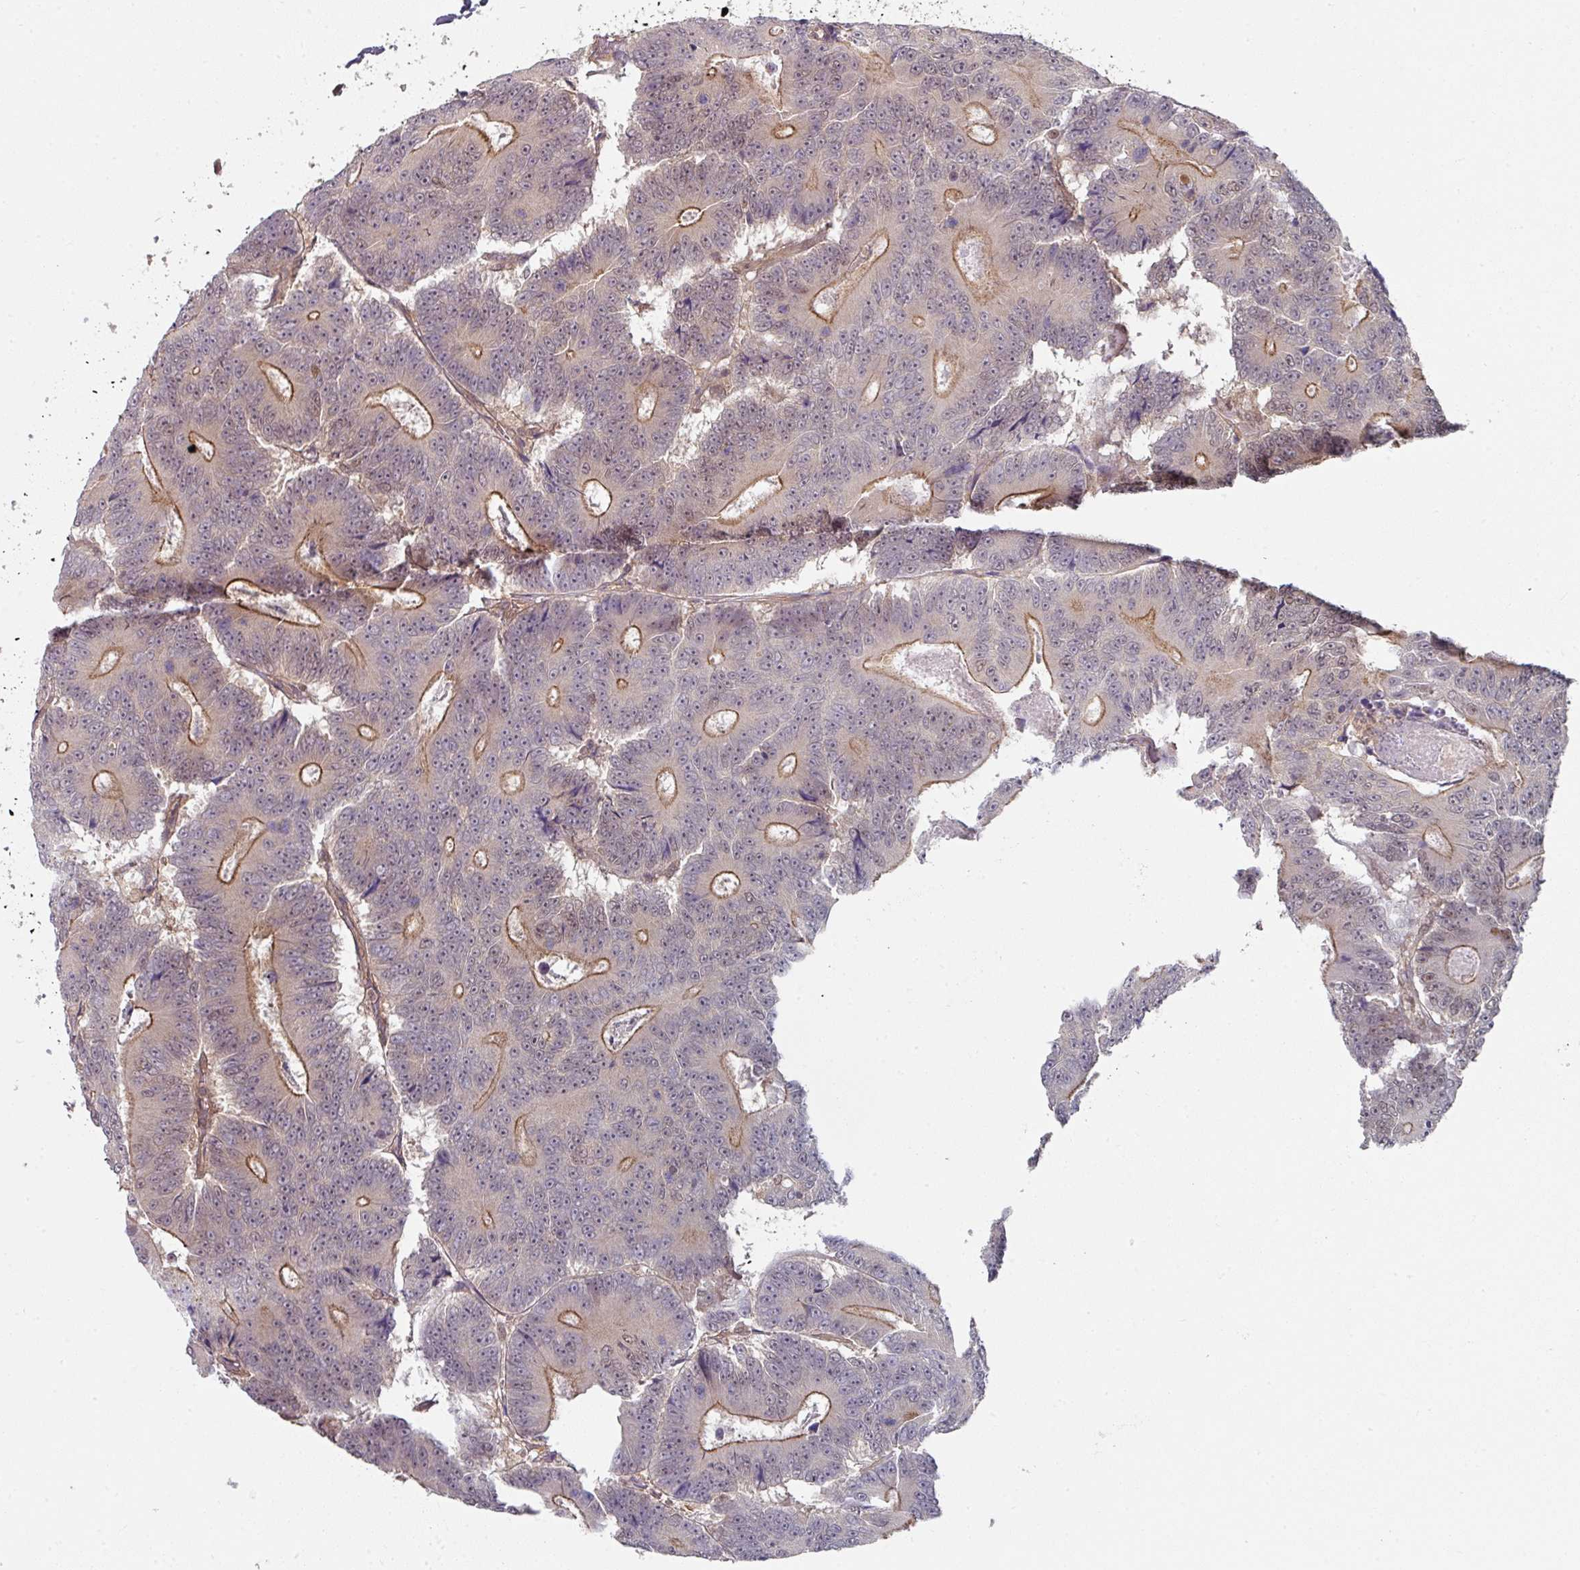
{"staining": {"intensity": "moderate", "quantity": "25%-75%", "location": "cytoplasmic/membranous"}, "tissue": "colorectal cancer", "cell_type": "Tumor cells", "image_type": "cancer", "snomed": [{"axis": "morphology", "description": "Adenocarcinoma, NOS"}, {"axis": "topography", "description": "Colon"}], "caption": "Protein staining exhibits moderate cytoplasmic/membranous expression in approximately 25%-75% of tumor cells in adenocarcinoma (colorectal). The staining was performed using DAB (3,3'-diaminobenzidine), with brown indicating positive protein expression. Nuclei are stained blue with hematoxylin.", "gene": "PSME3IP1", "patient": {"sex": "male", "age": 83}}